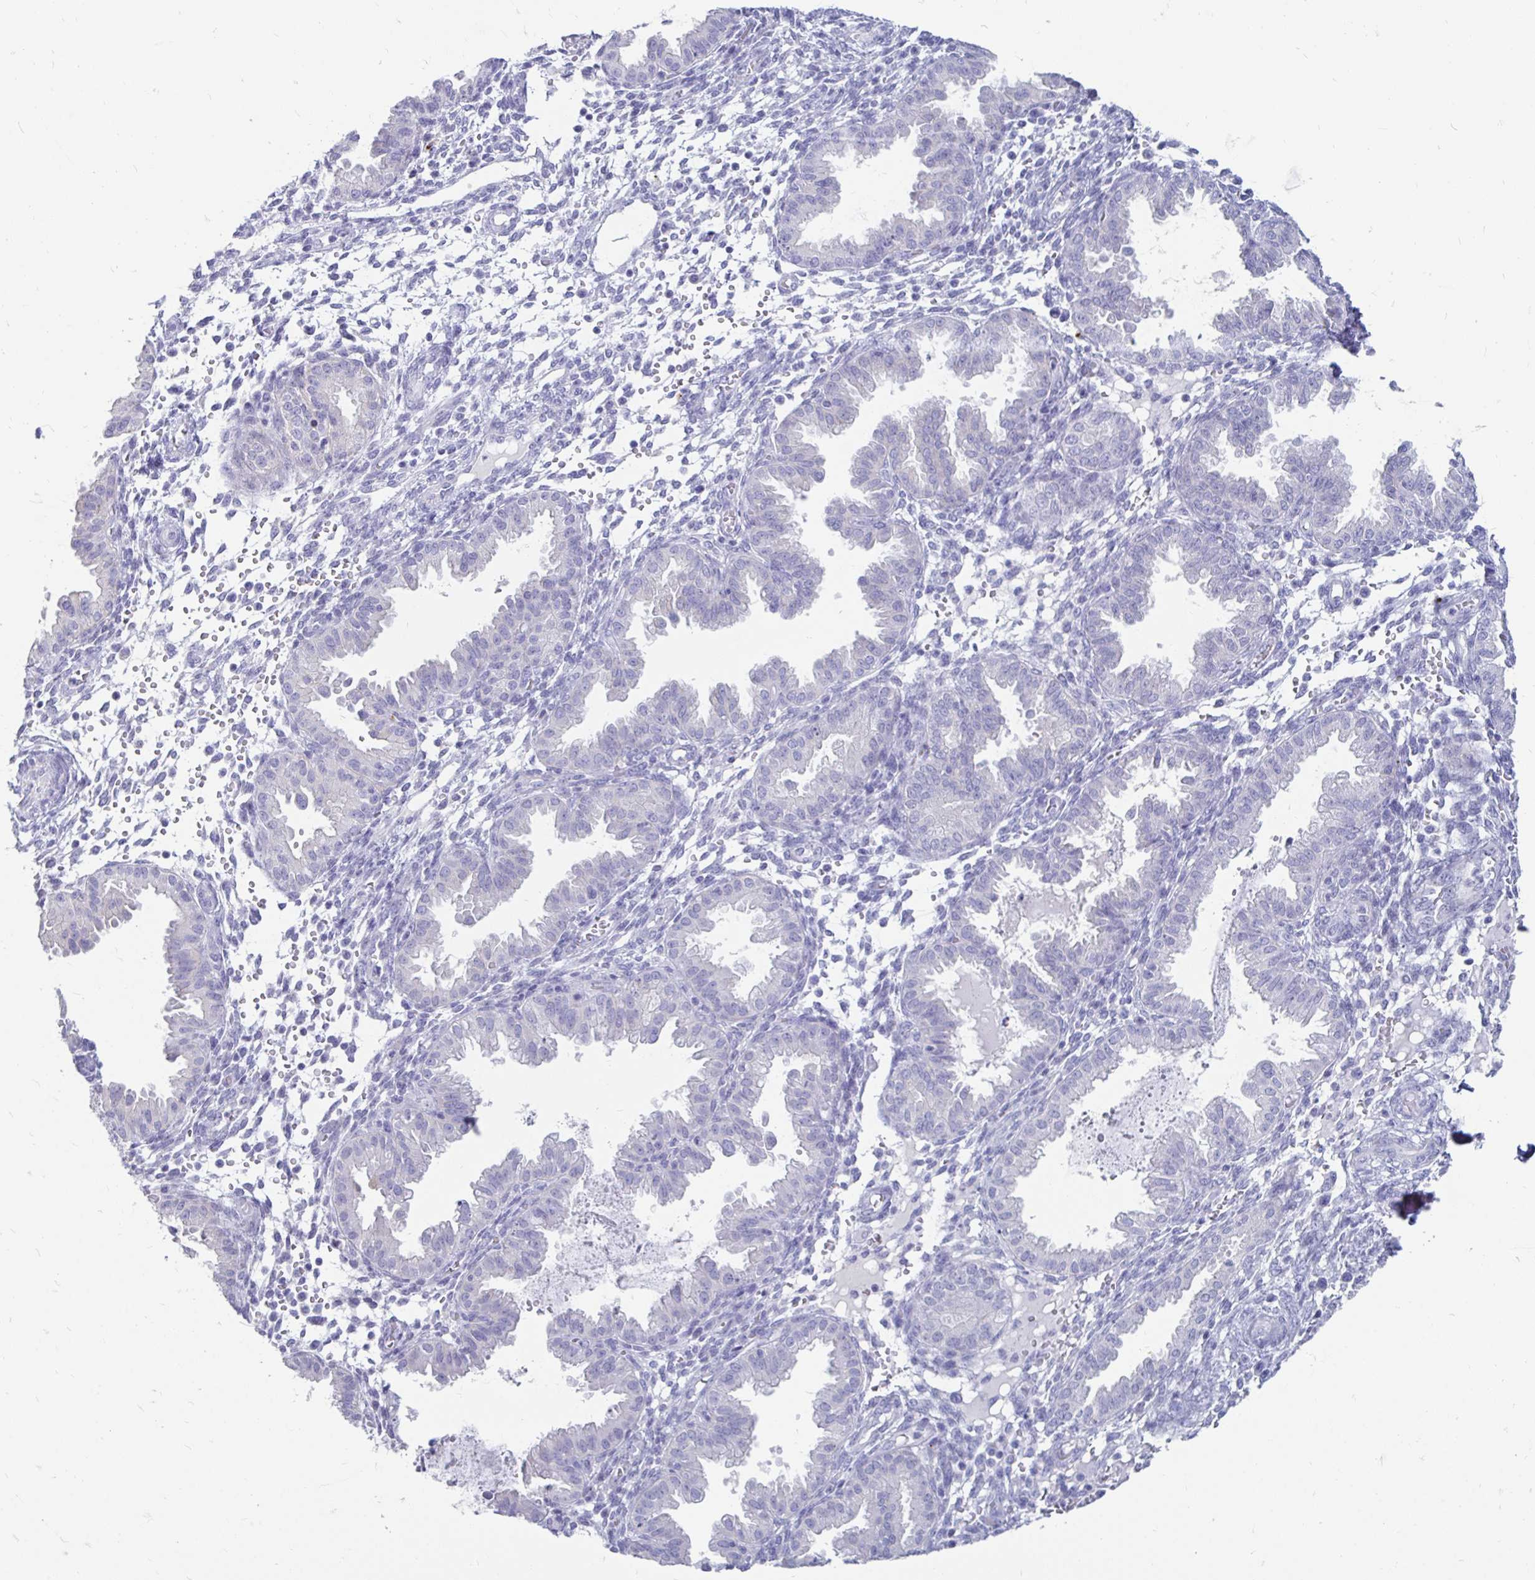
{"staining": {"intensity": "negative", "quantity": "none", "location": "none"}, "tissue": "endometrium", "cell_type": "Cells in endometrial stroma", "image_type": "normal", "snomed": [{"axis": "morphology", "description": "Normal tissue, NOS"}, {"axis": "topography", "description": "Endometrium"}], "caption": "The image exhibits no significant staining in cells in endometrial stroma of endometrium.", "gene": "PEG10", "patient": {"sex": "female", "age": 33}}